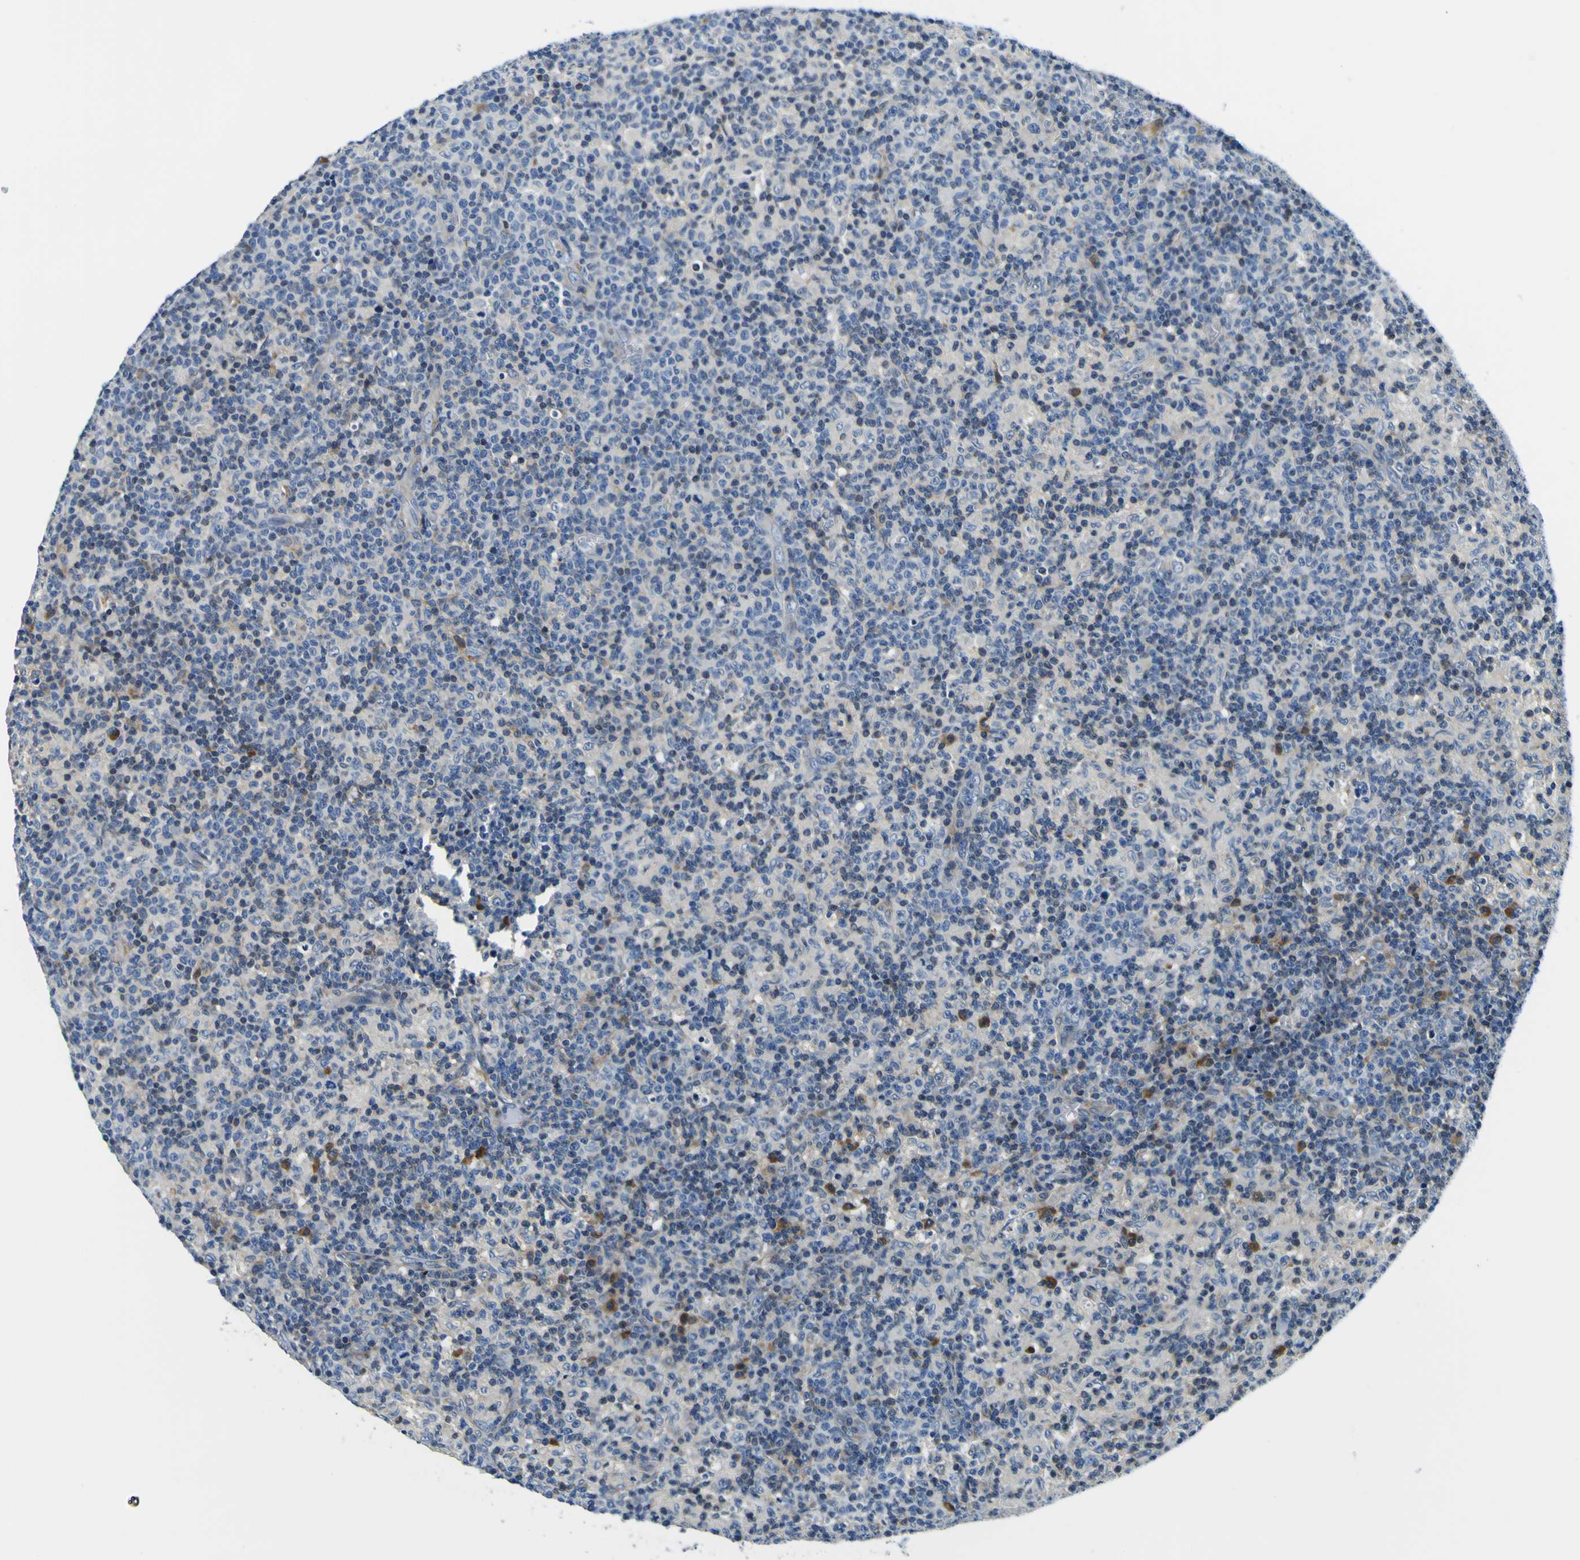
{"staining": {"intensity": "moderate", "quantity": "<25%", "location": "cytoplasmic/membranous"}, "tissue": "lymph node", "cell_type": "Germinal center cells", "image_type": "normal", "snomed": [{"axis": "morphology", "description": "Normal tissue, NOS"}, {"axis": "morphology", "description": "Inflammation, NOS"}, {"axis": "topography", "description": "Lymph node"}], "caption": "This micrograph displays normal lymph node stained with immunohistochemistry (IHC) to label a protein in brown. The cytoplasmic/membranous of germinal center cells show moderate positivity for the protein. Nuclei are counter-stained blue.", "gene": "NLRP3", "patient": {"sex": "male", "age": 55}}